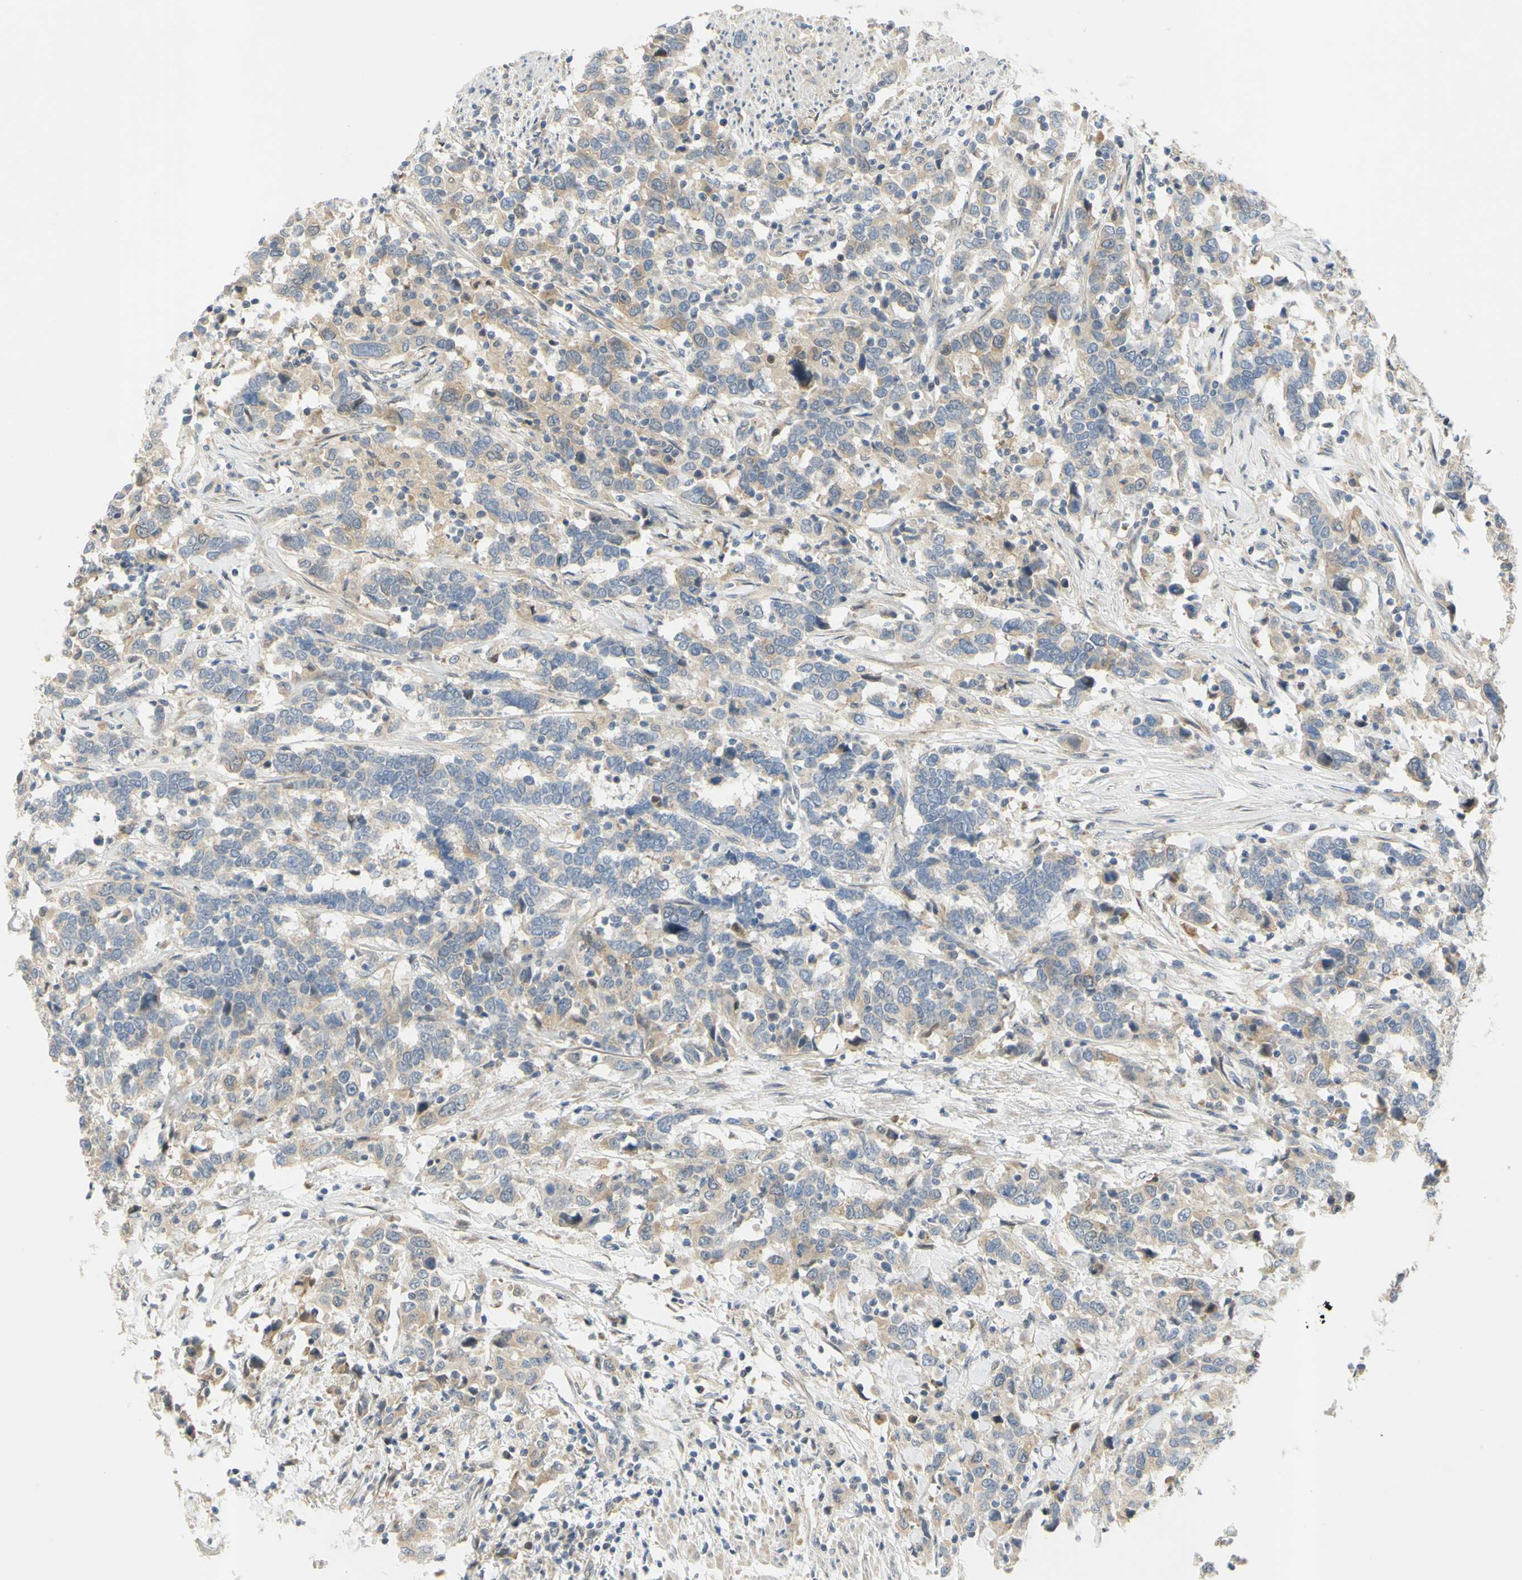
{"staining": {"intensity": "weak", "quantity": ">75%", "location": "cytoplasmic/membranous"}, "tissue": "urothelial cancer", "cell_type": "Tumor cells", "image_type": "cancer", "snomed": [{"axis": "morphology", "description": "Urothelial carcinoma, High grade"}, {"axis": "topography", "description": "Urinary bladder"}], "caption": "Weak cytoplasmic/membranous expression is seen in approximately >75% of tumor cells in high-grade urothelial carcinoma. (Brightfield microscopy of DAB IHC at high magnification).", "gene": "CCNB2", "patient": {"sex": "male", "age": 61}}